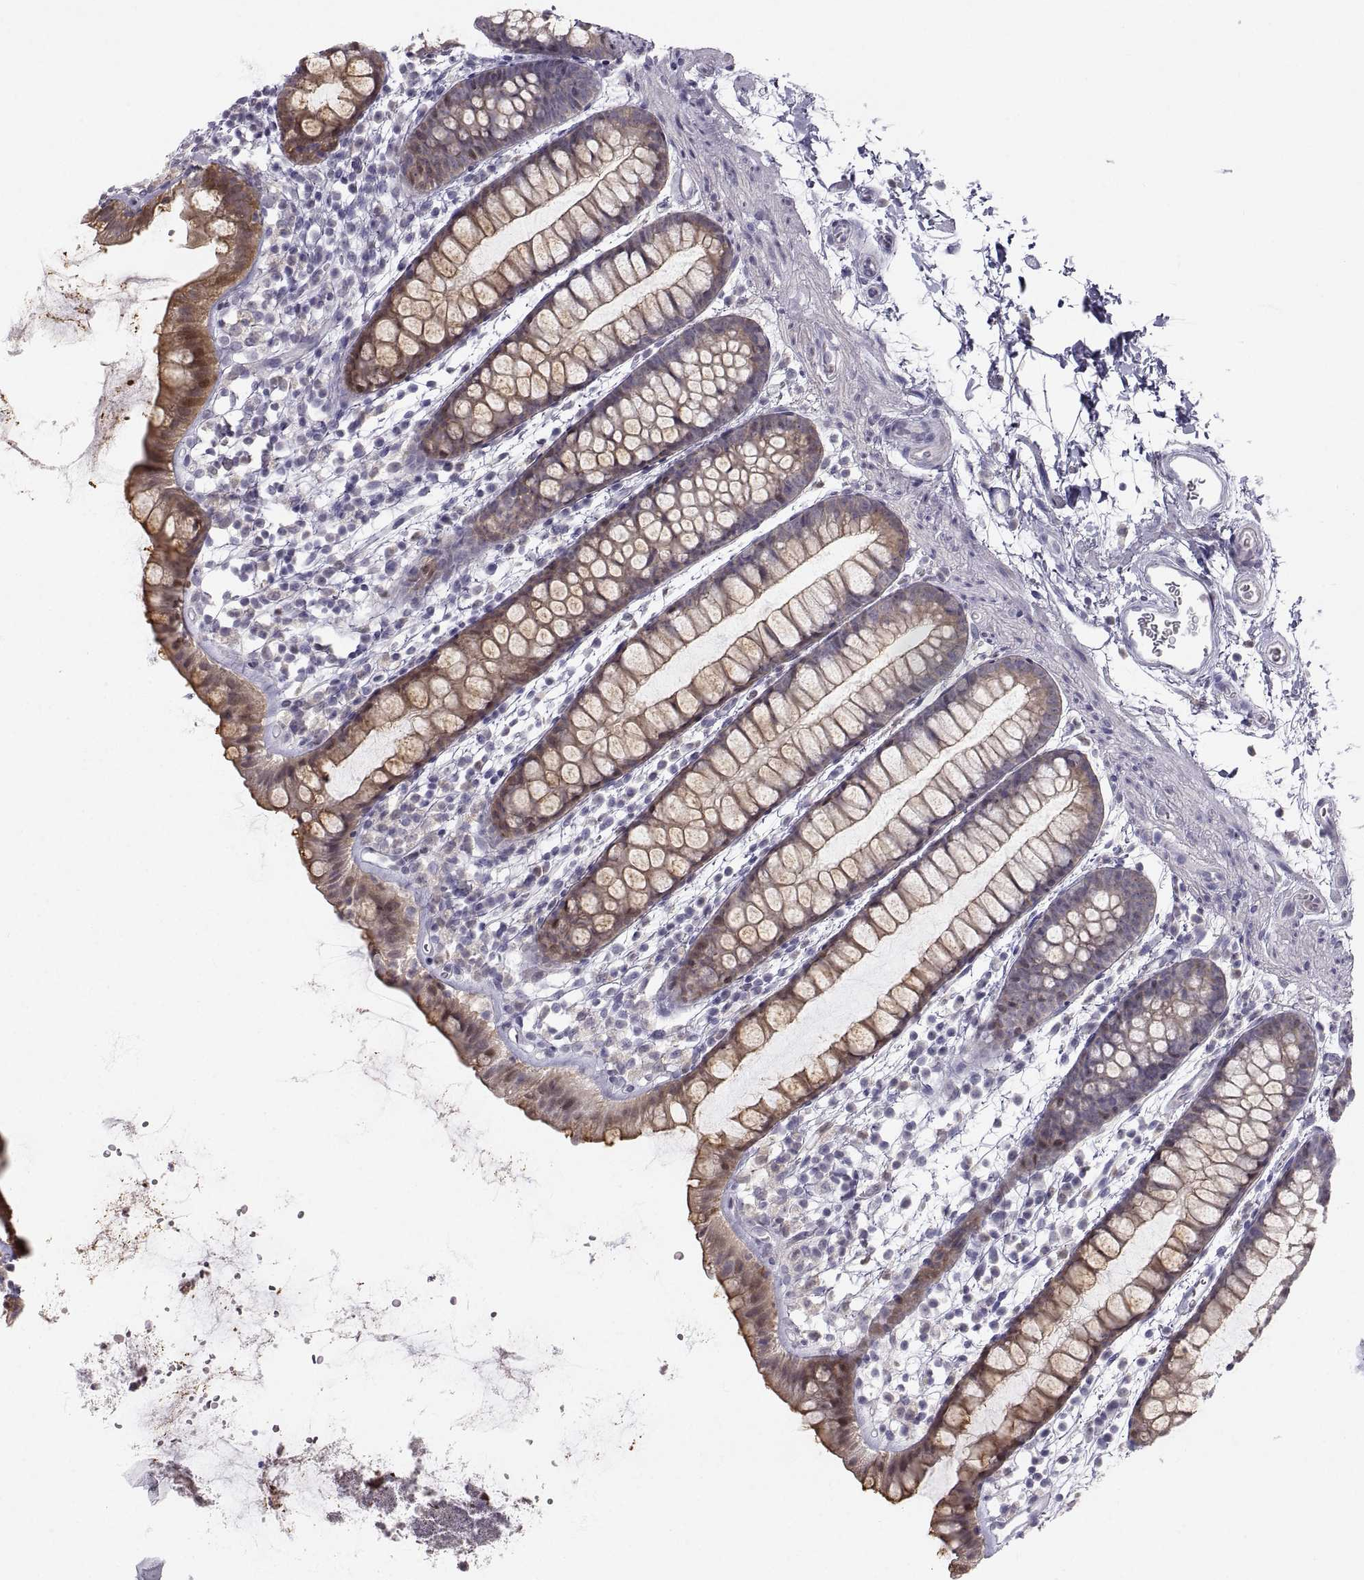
{"staining": {"intensity": "strong", "quantity": "<25%", "location": "cytoplasmic/membranous"}, "tissue": "rectum", "cell_type": "Glandular cells", "image_type": "normal", "snomed": [{"axis": "morphology", "description": "Normal tissue, NOS"}, {"axis": "topography", "description": "Rectum"}], "caption": "Benign rectum exhibits strong cytoplasmic/membranous expression in about <25% of glandular cells, visualized by immunohistochemistry. The staining was performed using DAB, with brown indicating positive protein expression. Nuclei are stained blue with hematoxylin.", "gene": "ZNF185", "patient": {"sex": "male", "age": 57}}